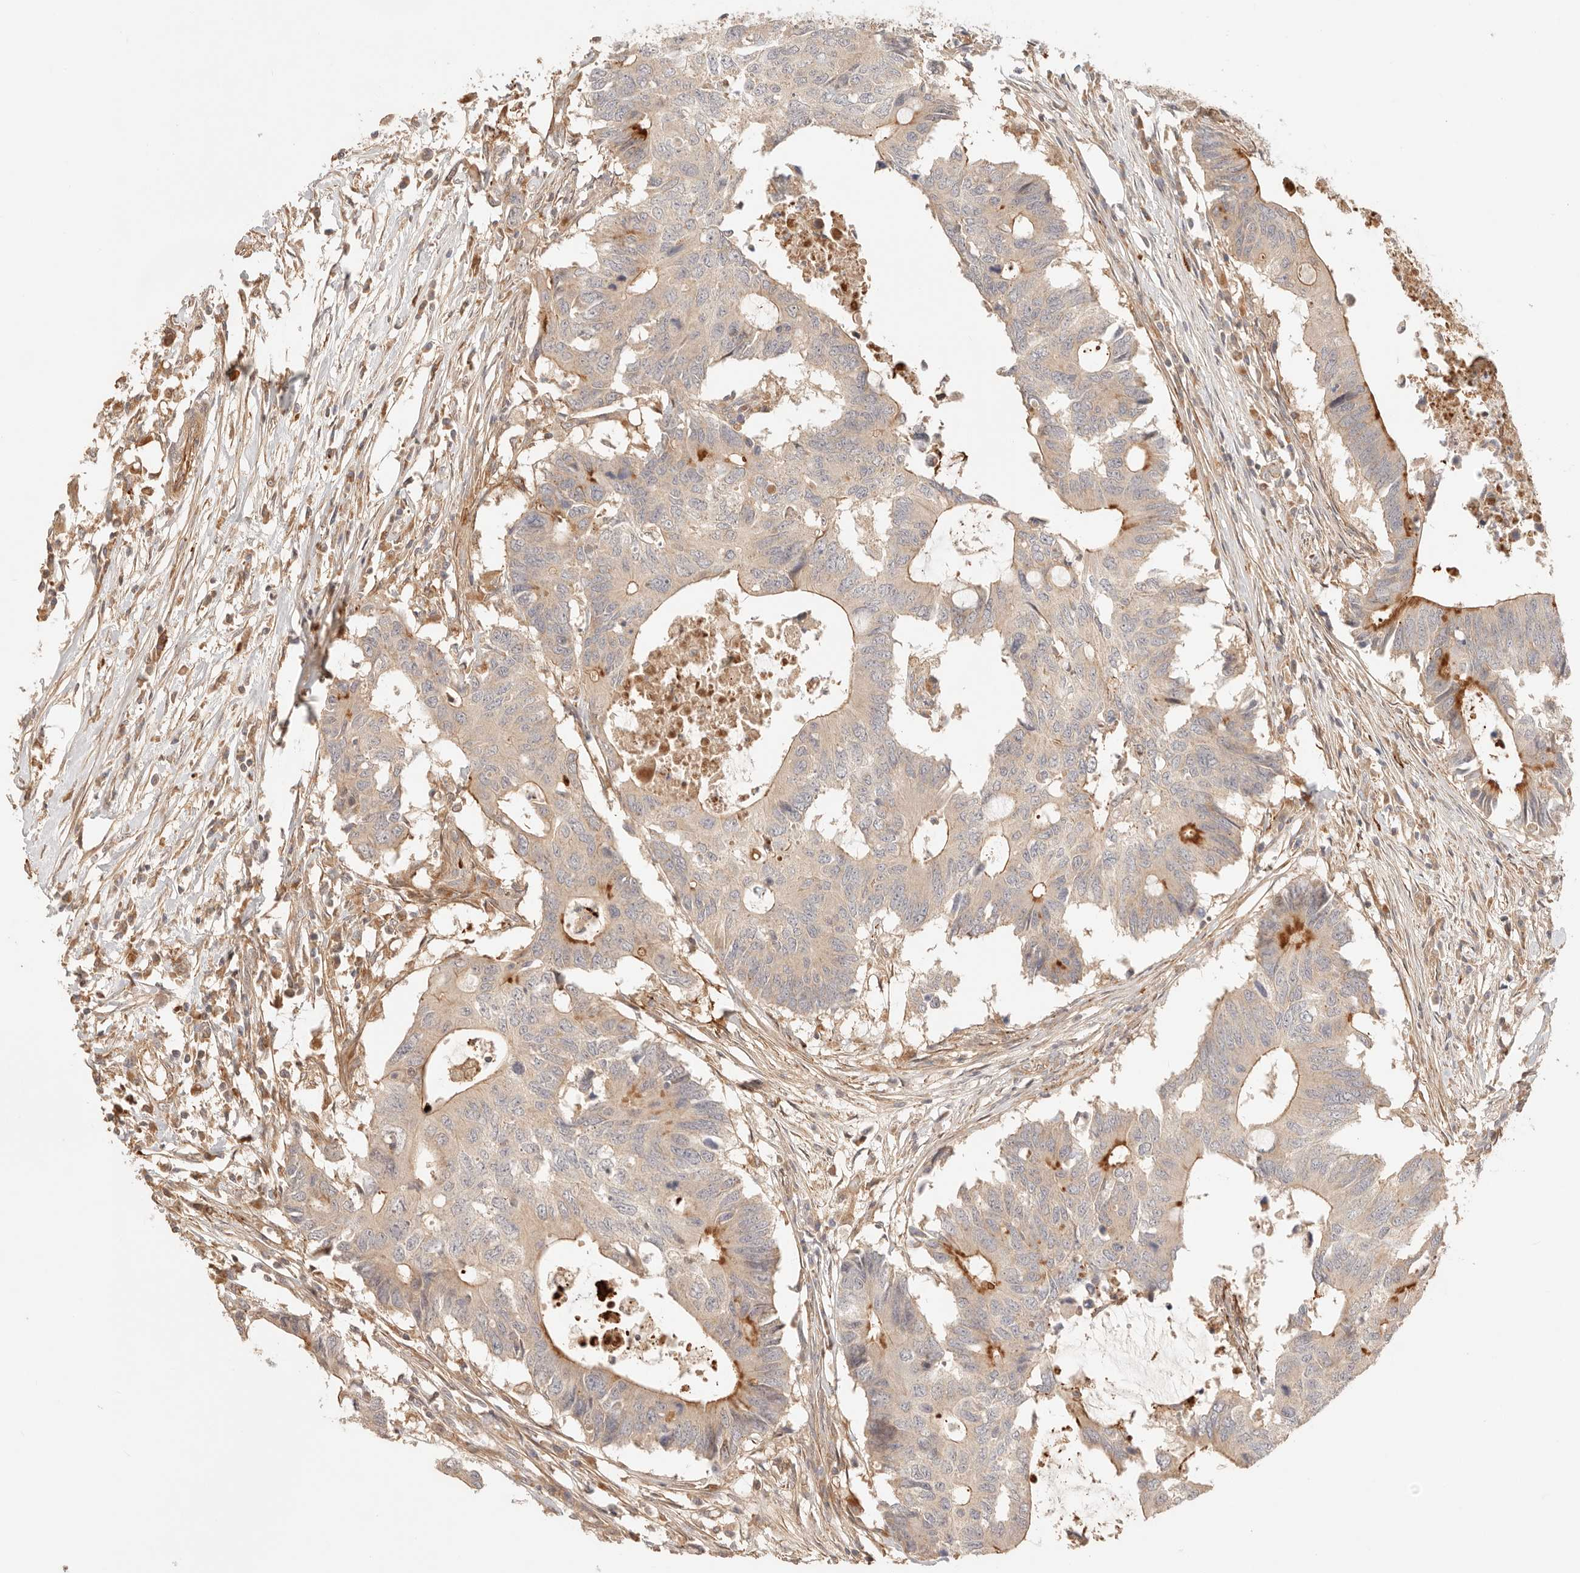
{"staining": {"intensity": "weak", "quantity": ">75%", "location": "cytoplasmic/membranous"}, "tissue": "colorectal cancer", "cell_type": "Tumor cells", "image_type": "cancer", "snomed": [{"axis": "morphology", "description": "Adenocarcinoma, NOS"}, {"axis": "topography", "description": "Colon"}], "caption": "Immunohistochemistry (DAB) staining of colorectal cancer reveals weak cytoplasmic/membranous protein positivity in approximately >75% of tumor cells. The staining is performed using DAB (3,3'-diaminobenzidine) brown chromogen to label protein expression. The nuclei are counter-stained blue using hematoxylin.", "gene": "IL1R2", "patient": {"sex": "male", "age": 71}}